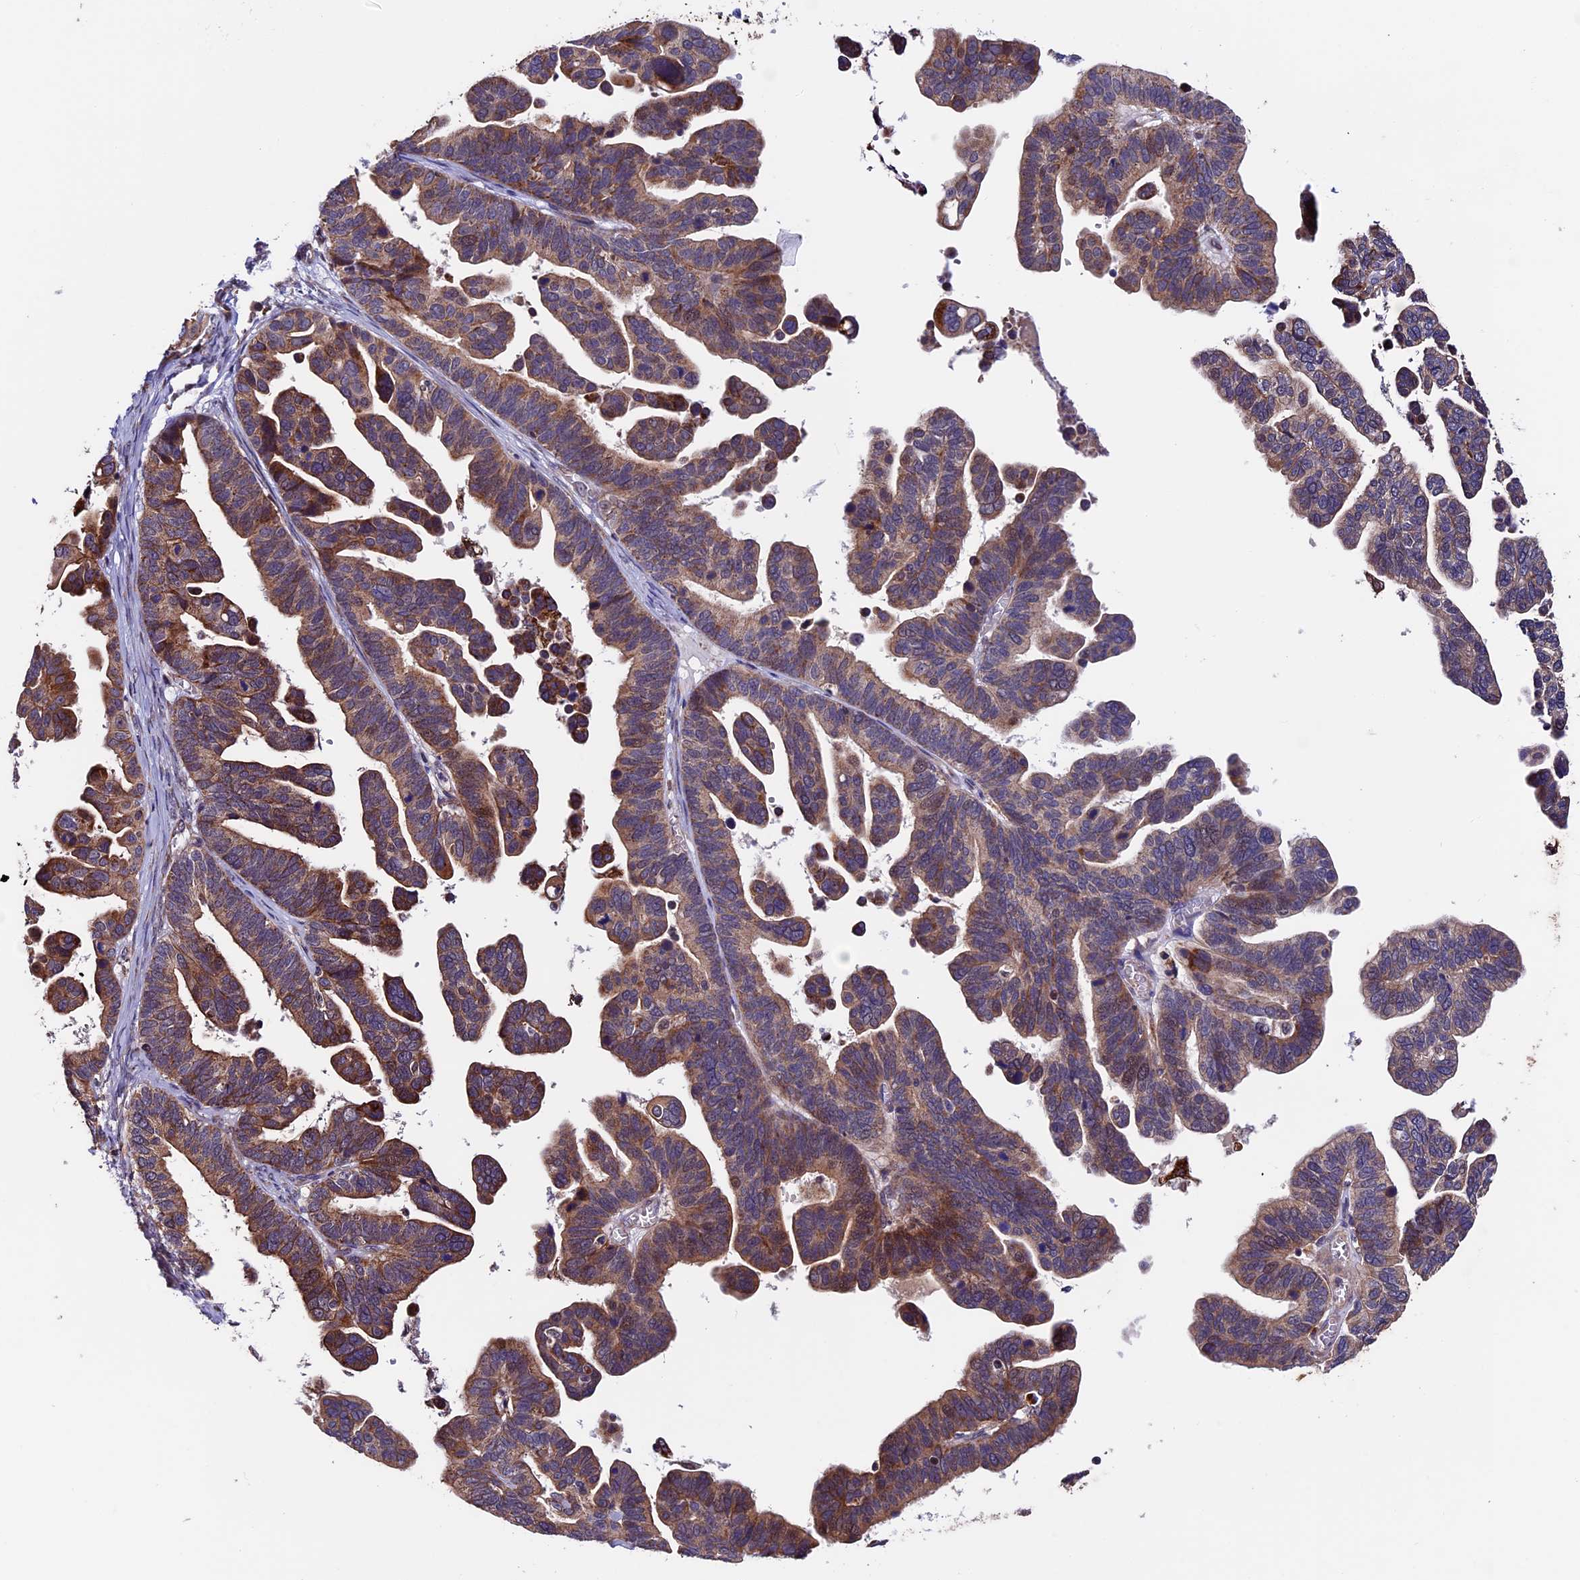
{"staining": {"intensity": "moderate", "quantity": ">75%", "location": "cytoplasmic/membranous"}, "tissue": "ovarian cancer", "cell_type": "Tumor cells", "image_type": "cancer", "snomed": [{"axis": "morphology", "description": "Cystadenocarcinoma, serous, NOS"}, {"axis": "topography", "description": "Ovary"}], "caption": "Serous cystadenocarcinoma (ovarian) stained with immunohistochemistry demonstrates moderate cytoplasmic/membranous positivity in approximately >75% of tumor cells. The staining was performed using DAB to visualize the protein expression in brown, while the nuclei were stained in blue with hematoxylin (Magnification: 20x).", "gene": "RNF17", "patient": {"sex": "female", "age": 56}}